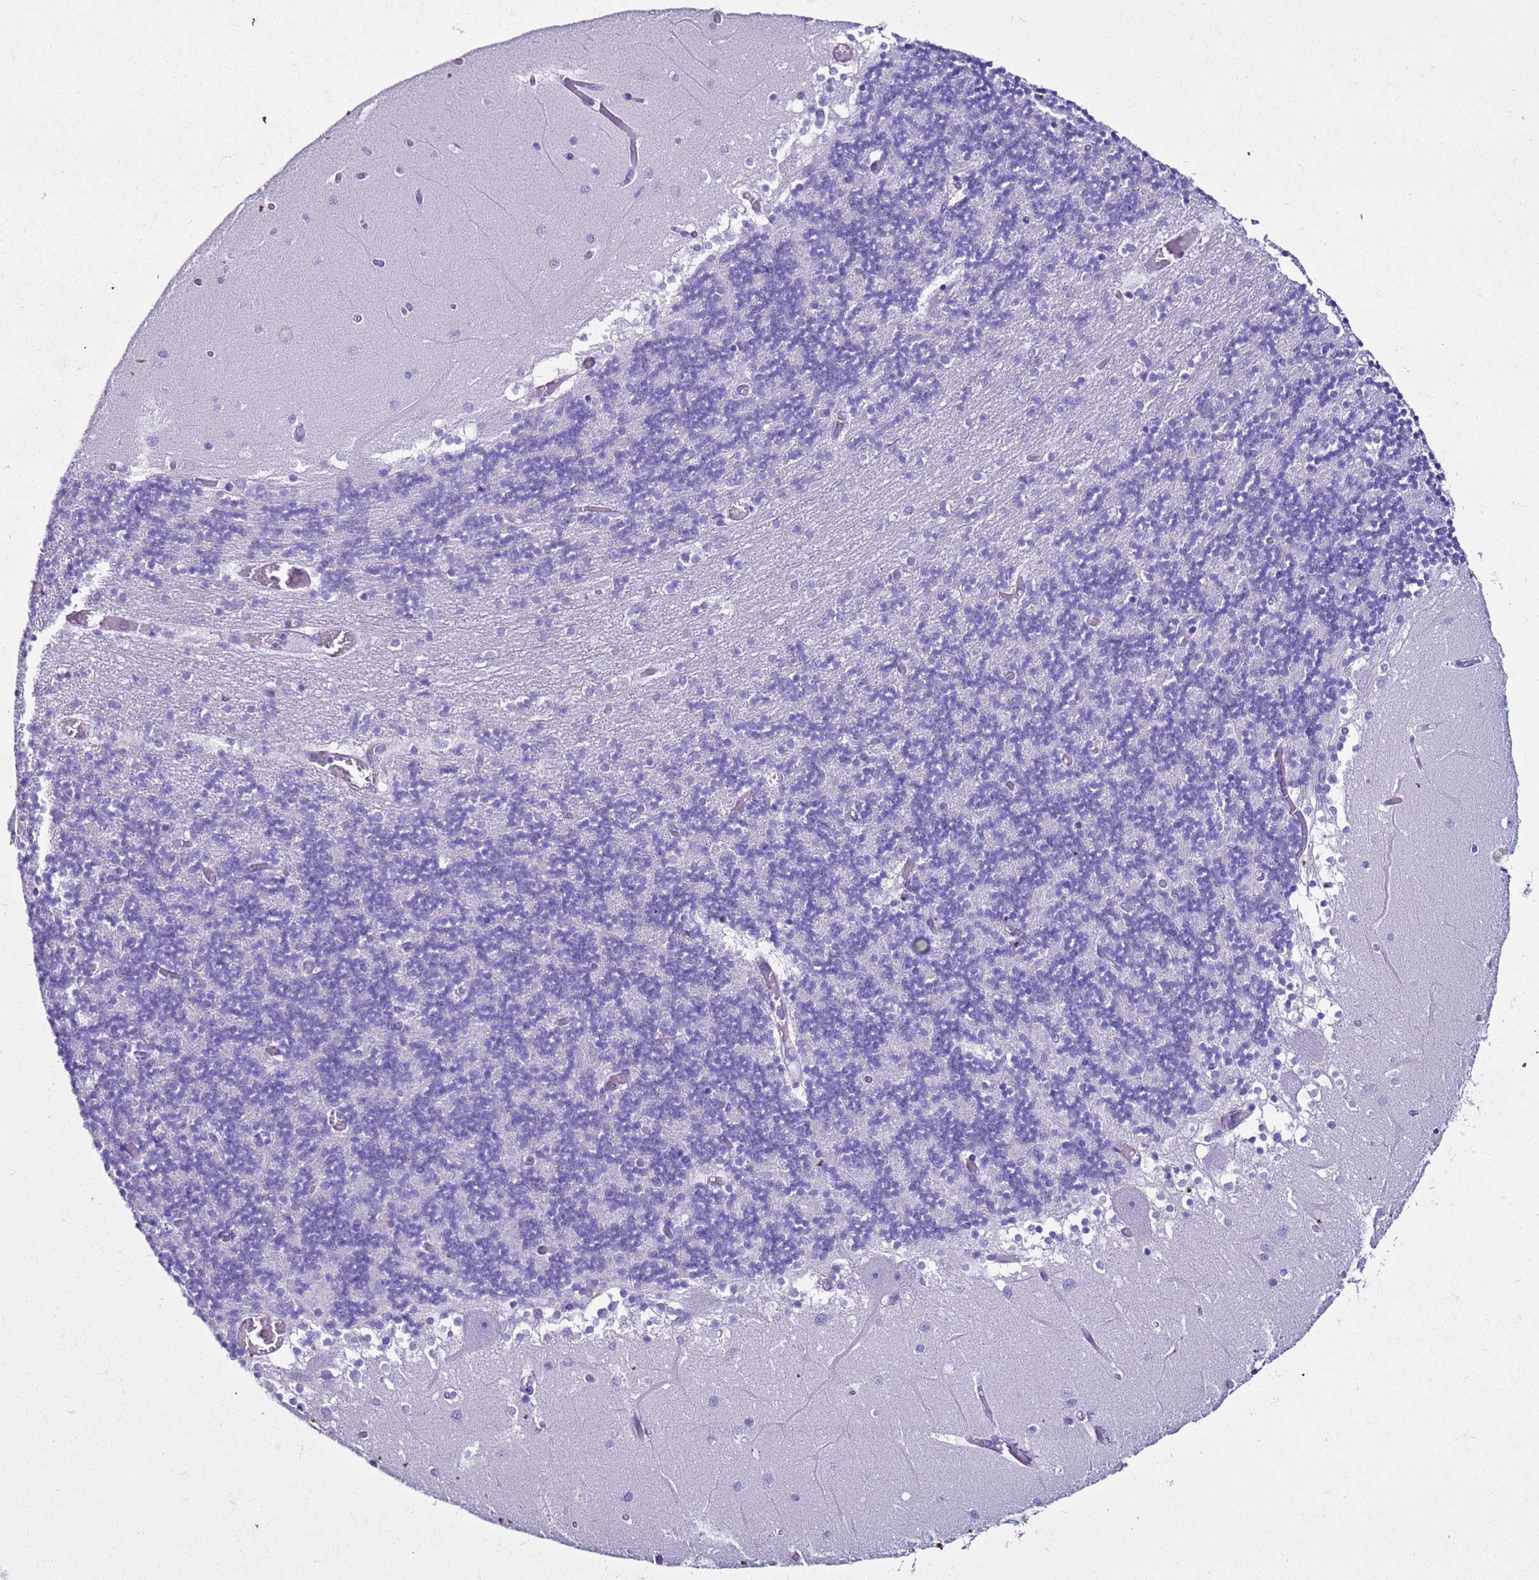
{"staining": {"intensity": "negative", "quantity": "none", "location": "none"}, "tissue": "cerebellum", "cell_type": "Cells in granular layer", "image_type": "normal", "snomed": [{"axis": "morphology", "description": "Normal tissue, NOS"}, {"axis": "topography", "description": "Cerebellum"}], "caption": "Cerebellum stained for a protein using immunohistochemistry shows no expression cells in granular layer.", "gene": "LCMT1", "patient": {"sex": "female", "age": 28}}